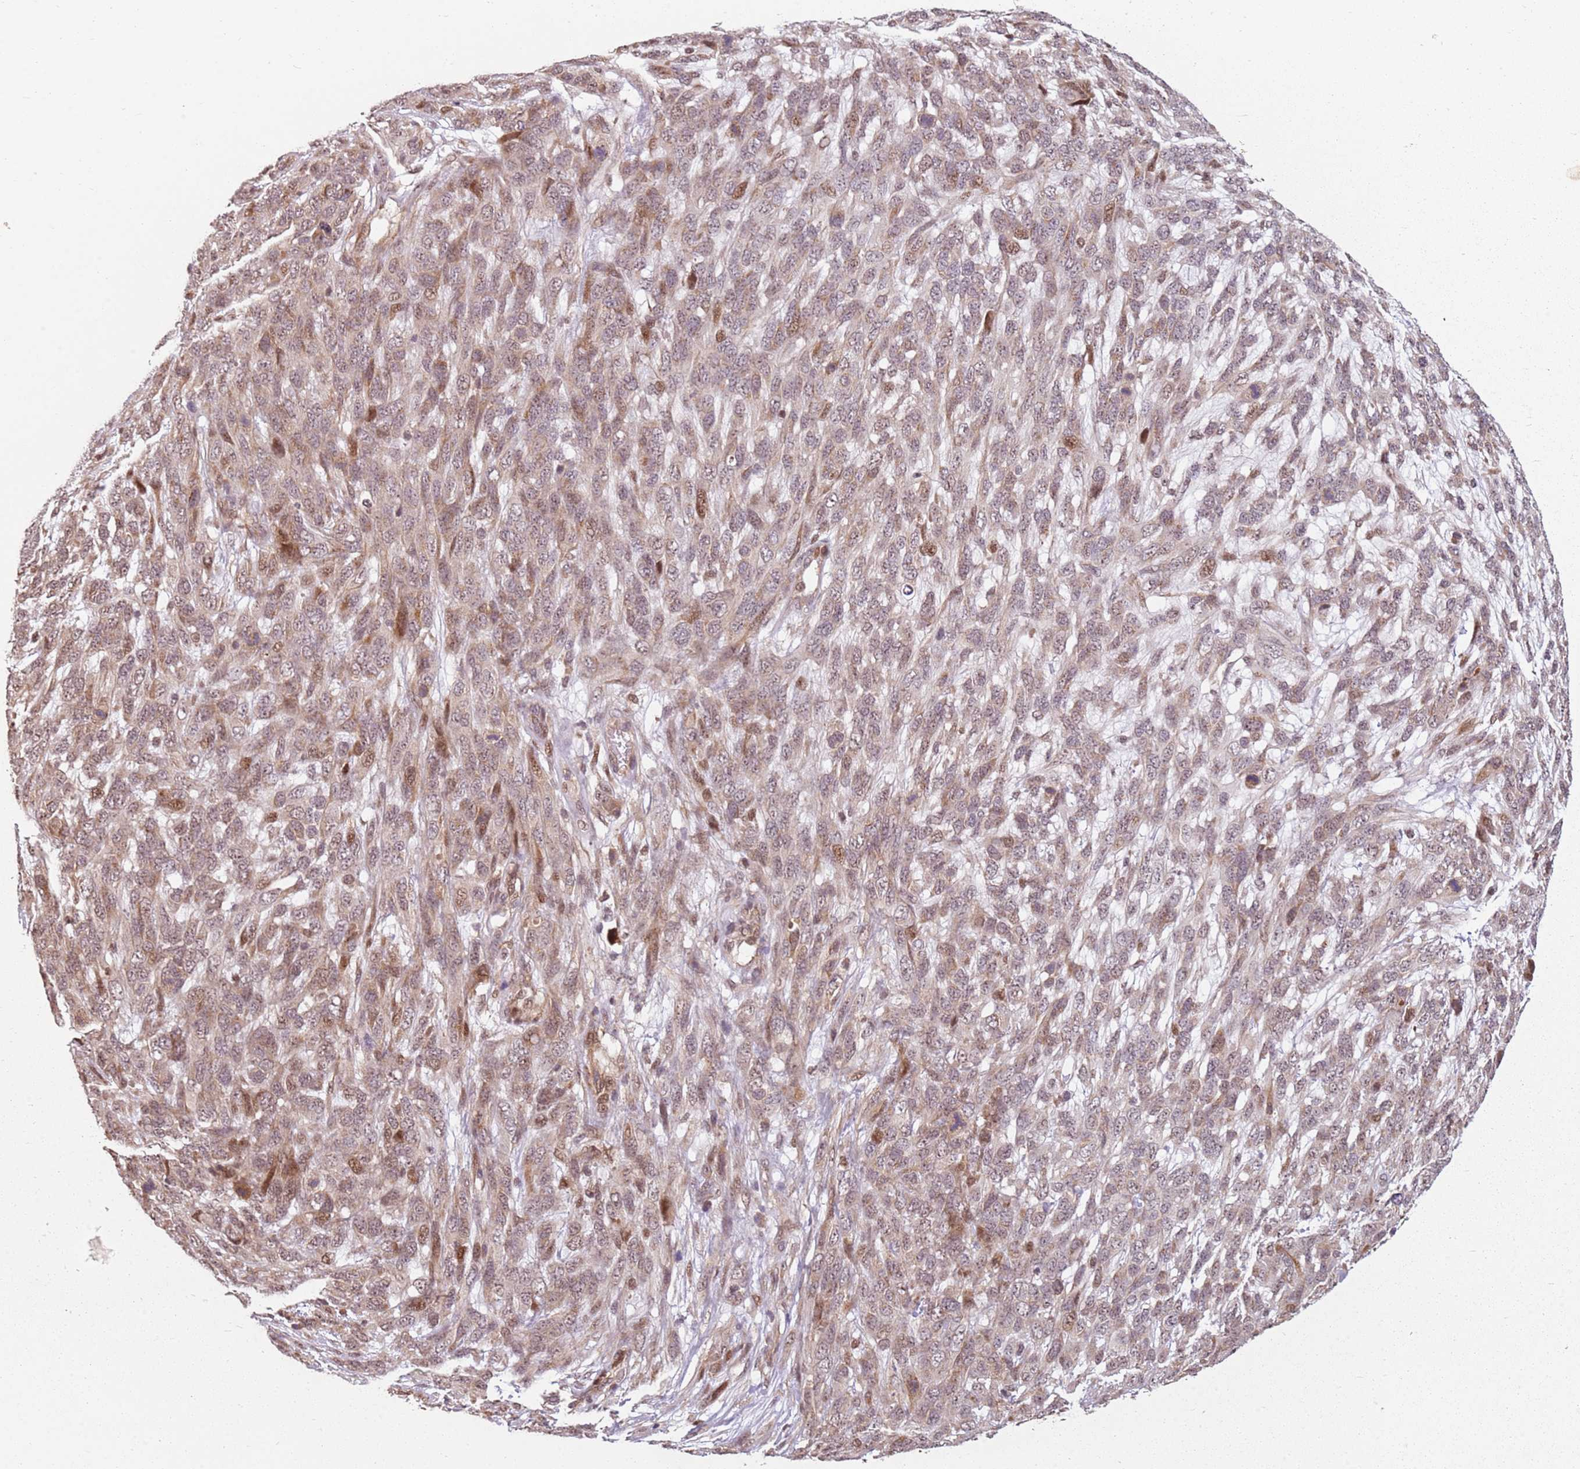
{"staining": {"intensity": "moderate", "quantity": ">75%", "location": "cytoplasmic/membranous,nuclear"}, "tissue": "melanoma", "cell_type": "Tumor cells", "image_type": "cancer", "snomed": [{"axis": "morphology", "description": "Normal morphology"}, {"axis": "morphology", "description": "Malignant melanoma, NOS"}, {"axis": "topography", "description": "Skin"}], "caption": "Human melanoma stained with a protein marker reveals moderate staining in tumor cells.", "gene": "CHURC1", "patient": {"sex": "female", "age": 72}}